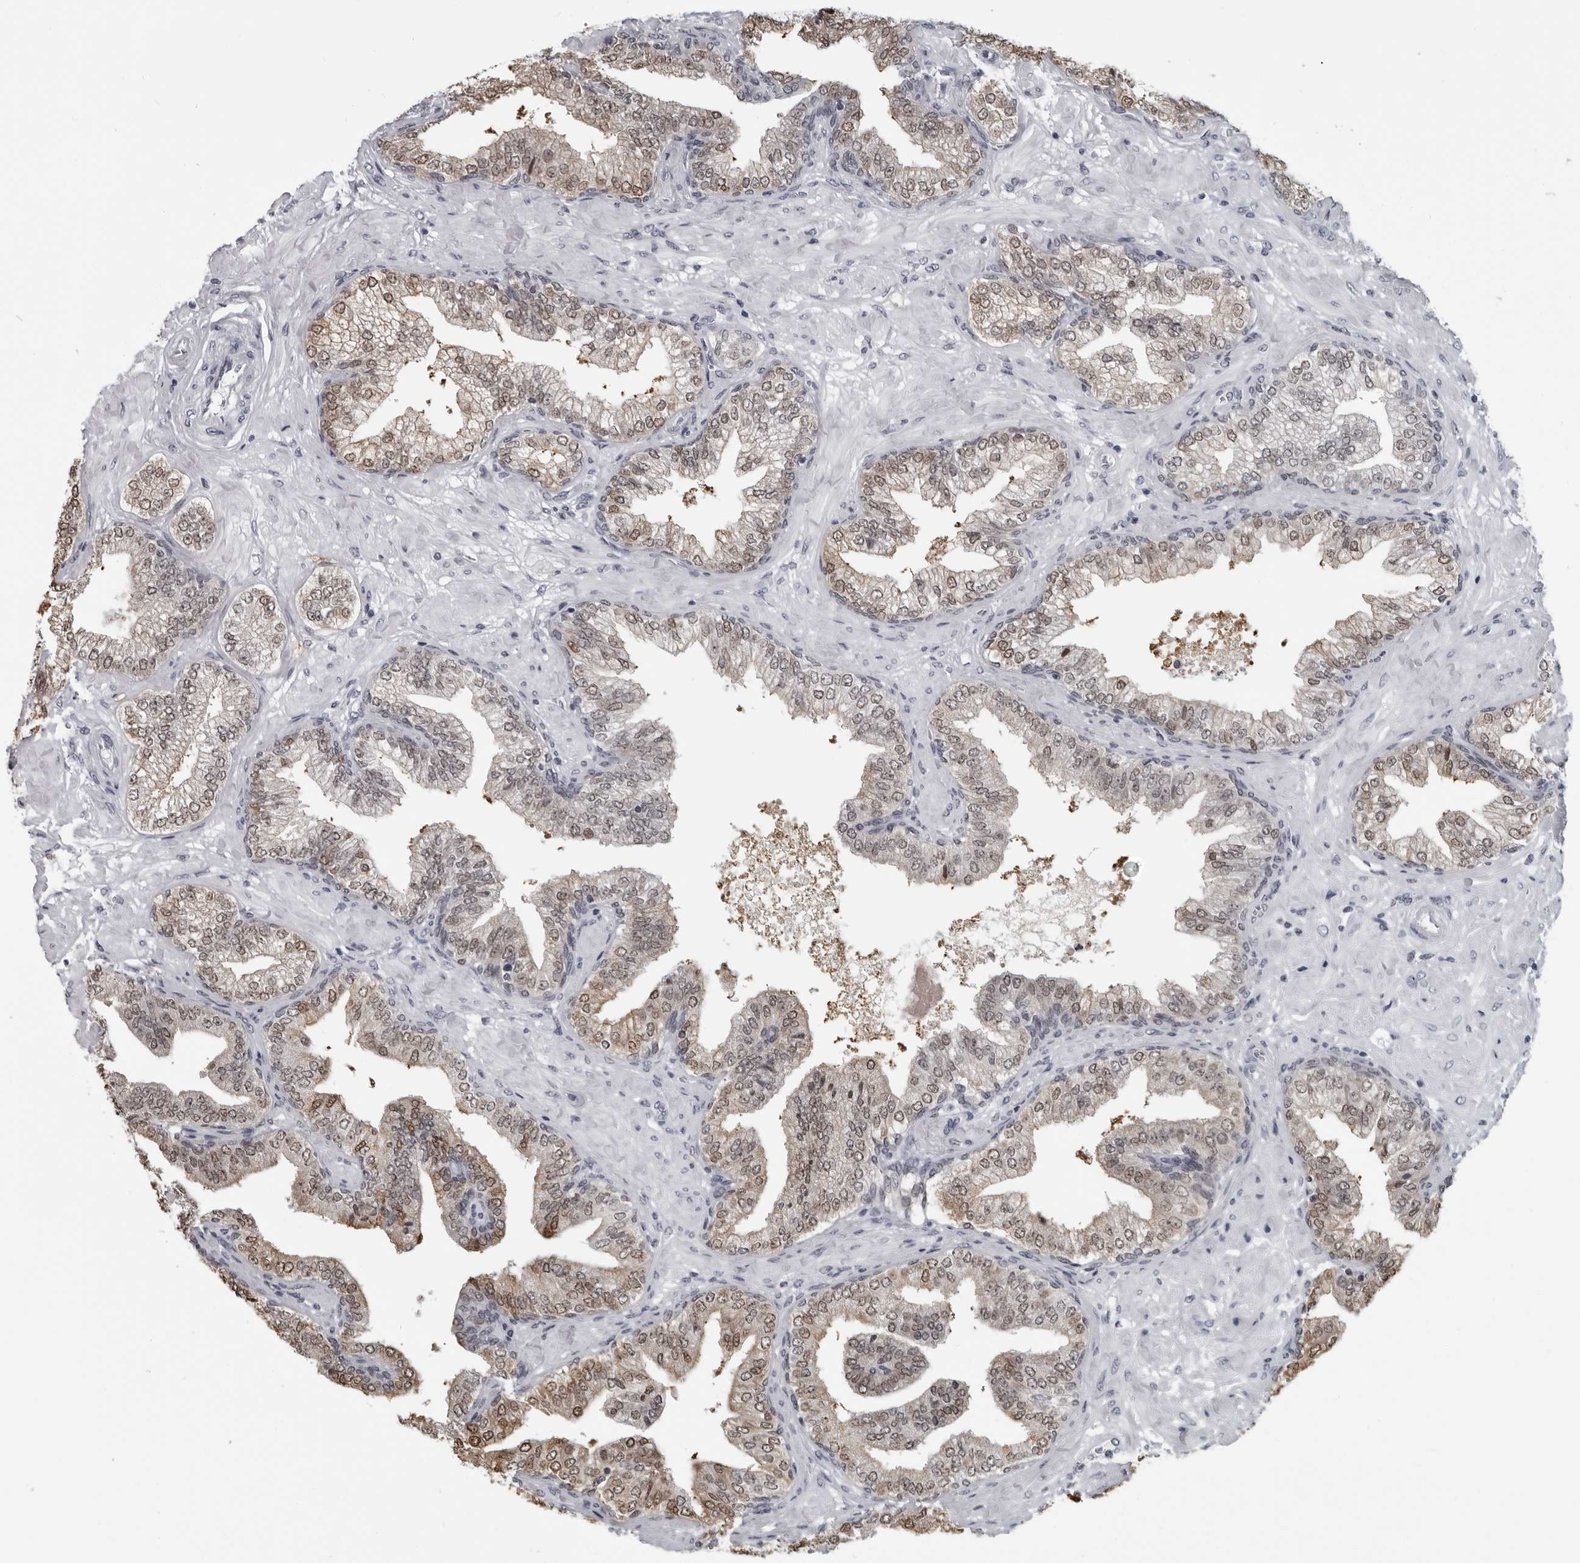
{"staining": {"intensity": "moderate", "quantity": ">75%", "location": "nuclear"}, "tissue": "prostate cancer", "cell_type": "Tumor cells", "image_type": "cancer", "snomed": [{"axis": "morphology", "description": "Adenocarcinoma, High grade"}, {"axis": "topography", "description": "Prostate"}], "caption": "Immunohistochemistry (IHC) (DAB (3,3'-diaminobenzidine)) staining of human prostate high-grade adenocarcinoma shows moderate nuclear protein positivity in approximately >75% of tumor cells.", "gene": "LZIC", "patient": {"sex": "male", "age": 59}}